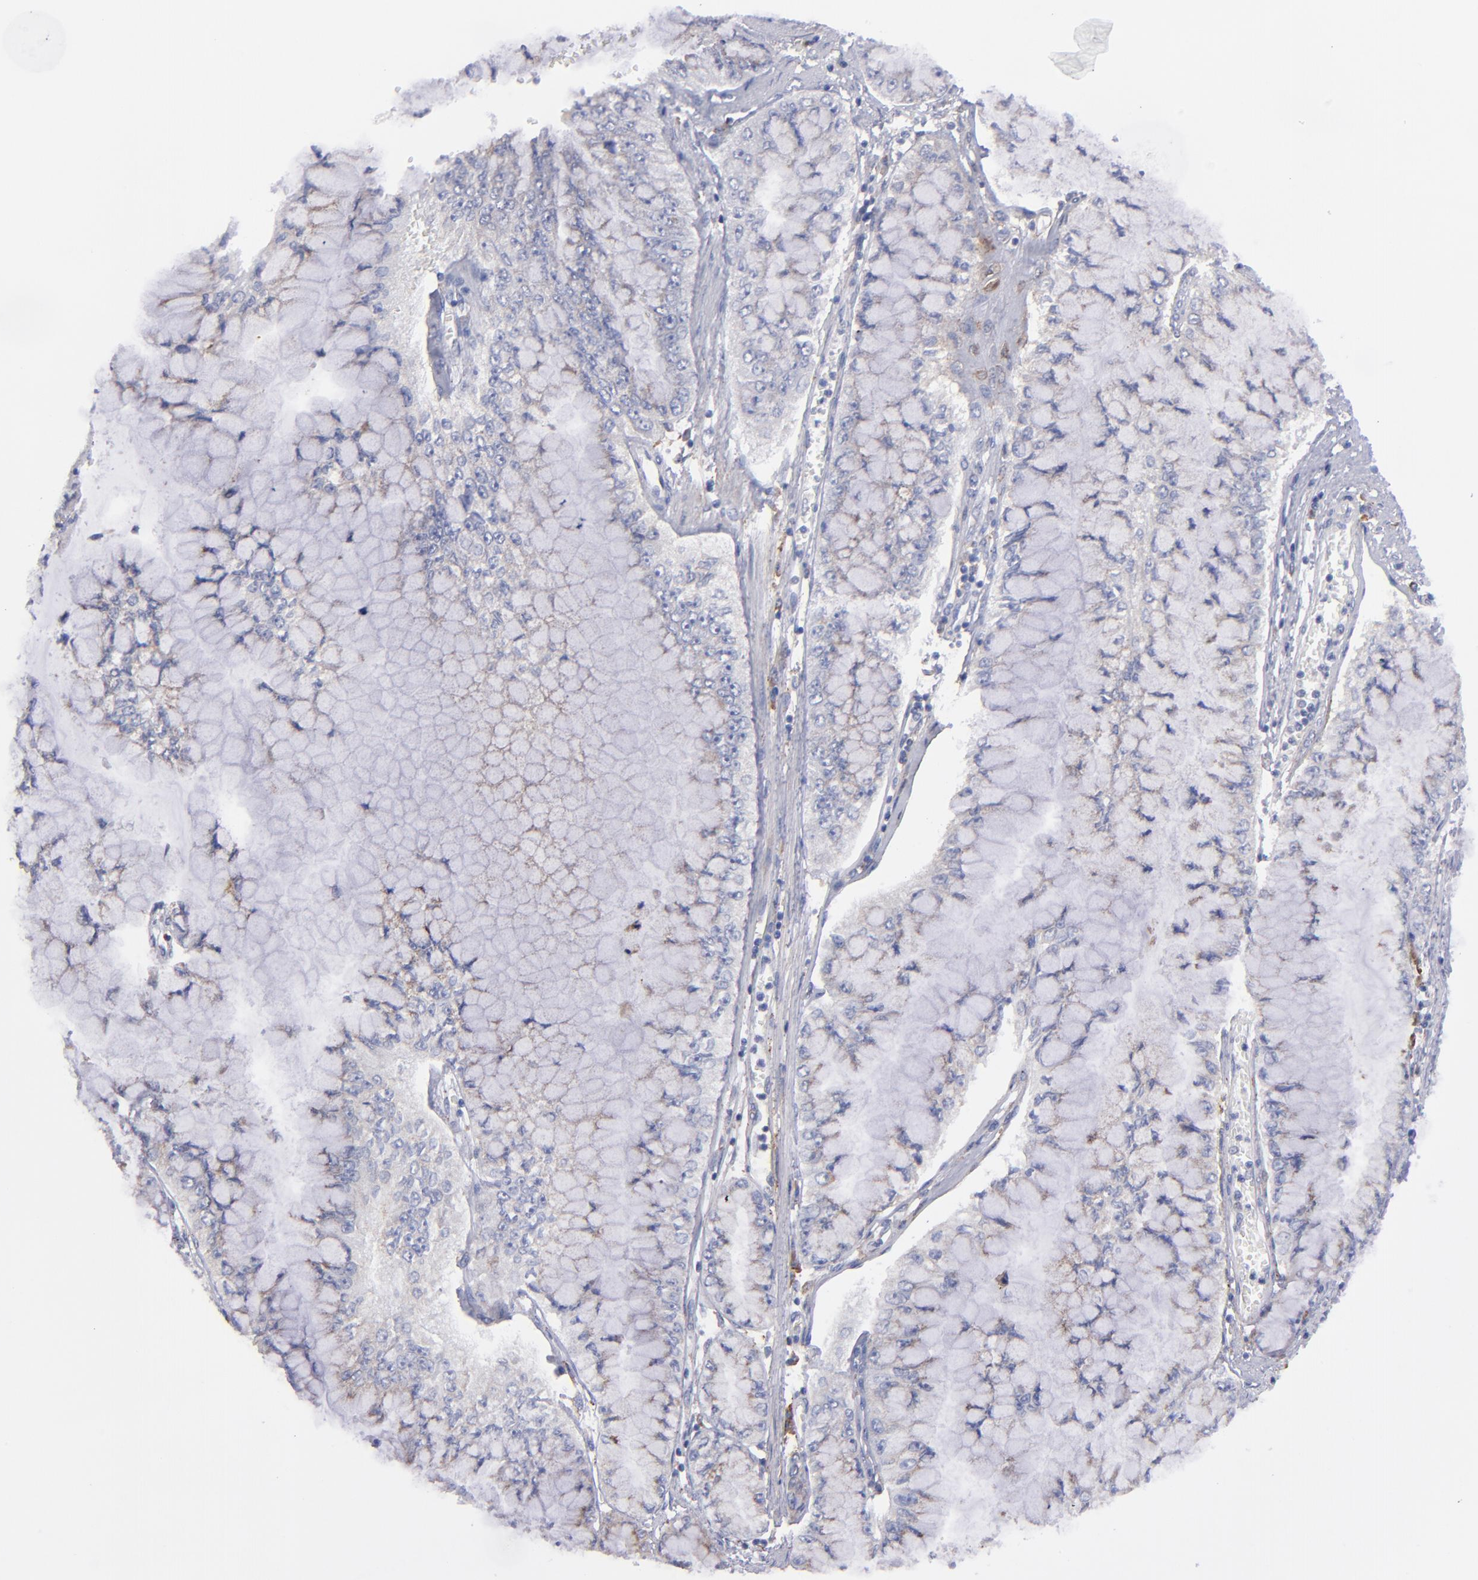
{"staining": {"intensity": "weak", "quantity": "<25%", "location": "cytoplasmic/membranous"}, "tissue": "liver cancer", "cell_type": "Tumor cells", "image_type": "cancer", "snomed": [{"axis": "morphology", "description": "Cholangiocarcinoma"}, {"axis": "topography", "description": "Liver"}], "caption": "This is a image of immunohistochemistry (IHC) staining of cholangiocarcinoma (liver), which shows no expression in tumor cells.", "gene": "MFGE8", "patient": {"sex": "female", "age": 79}}